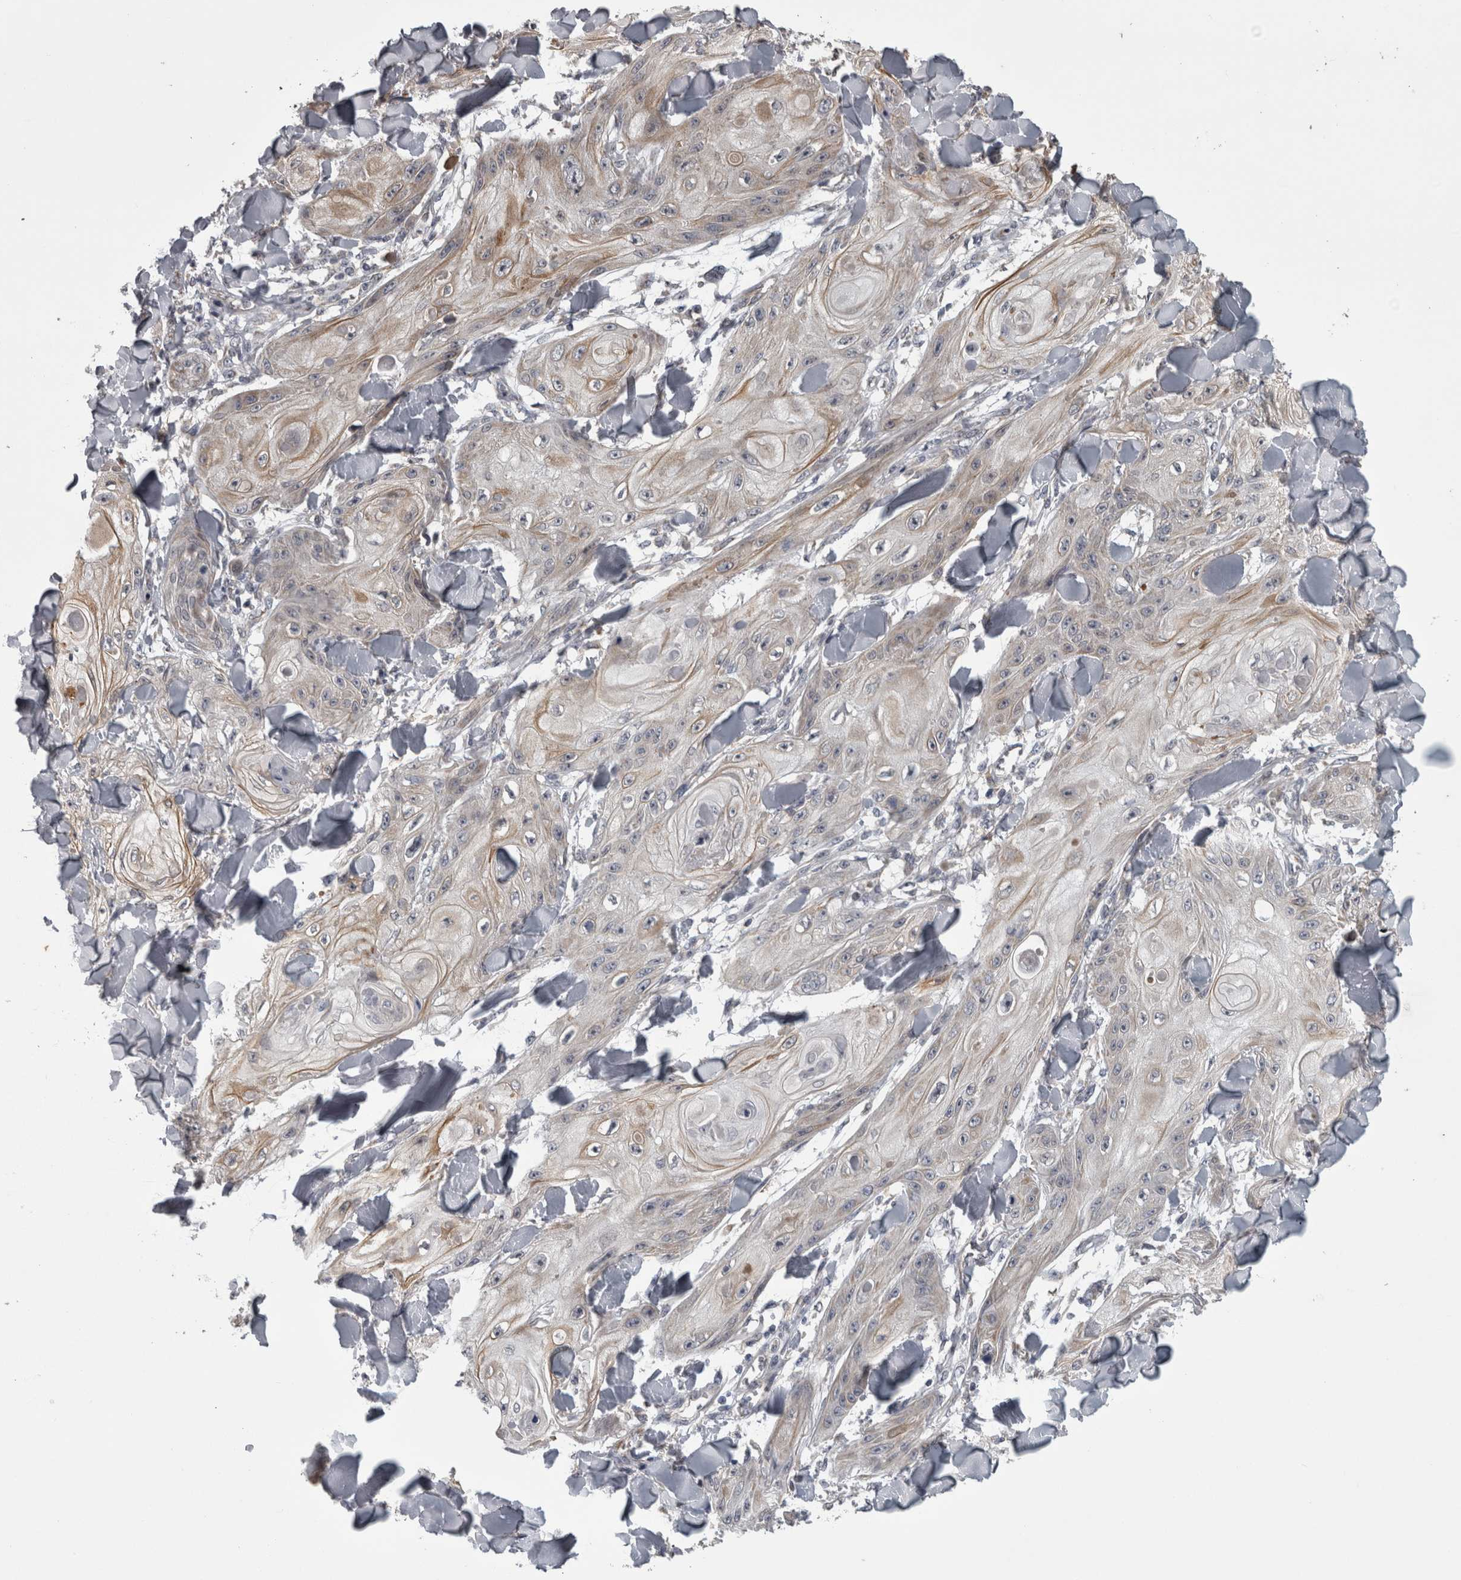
{"staining": {"intensity": "weak", "quantity": "25%-75%", "location": "cytoplasmic/membranous"}, "tissue": "skin cancer", "cell_type": "Tumor cells", "image_type": "cancer", "snomed": [{"axis": "morphology", "description": "Squamous cell carcinoma, NOS"}, {"axis": "topography", "description": "Skin"}], "caption": "Tumor cells display weak cytoplasmic/membranous staining in about 25%-75% of cells in squamous cell carcinoma (skin).", "gene": "DBT", "patient": {"sex": "male", "age": 74}}